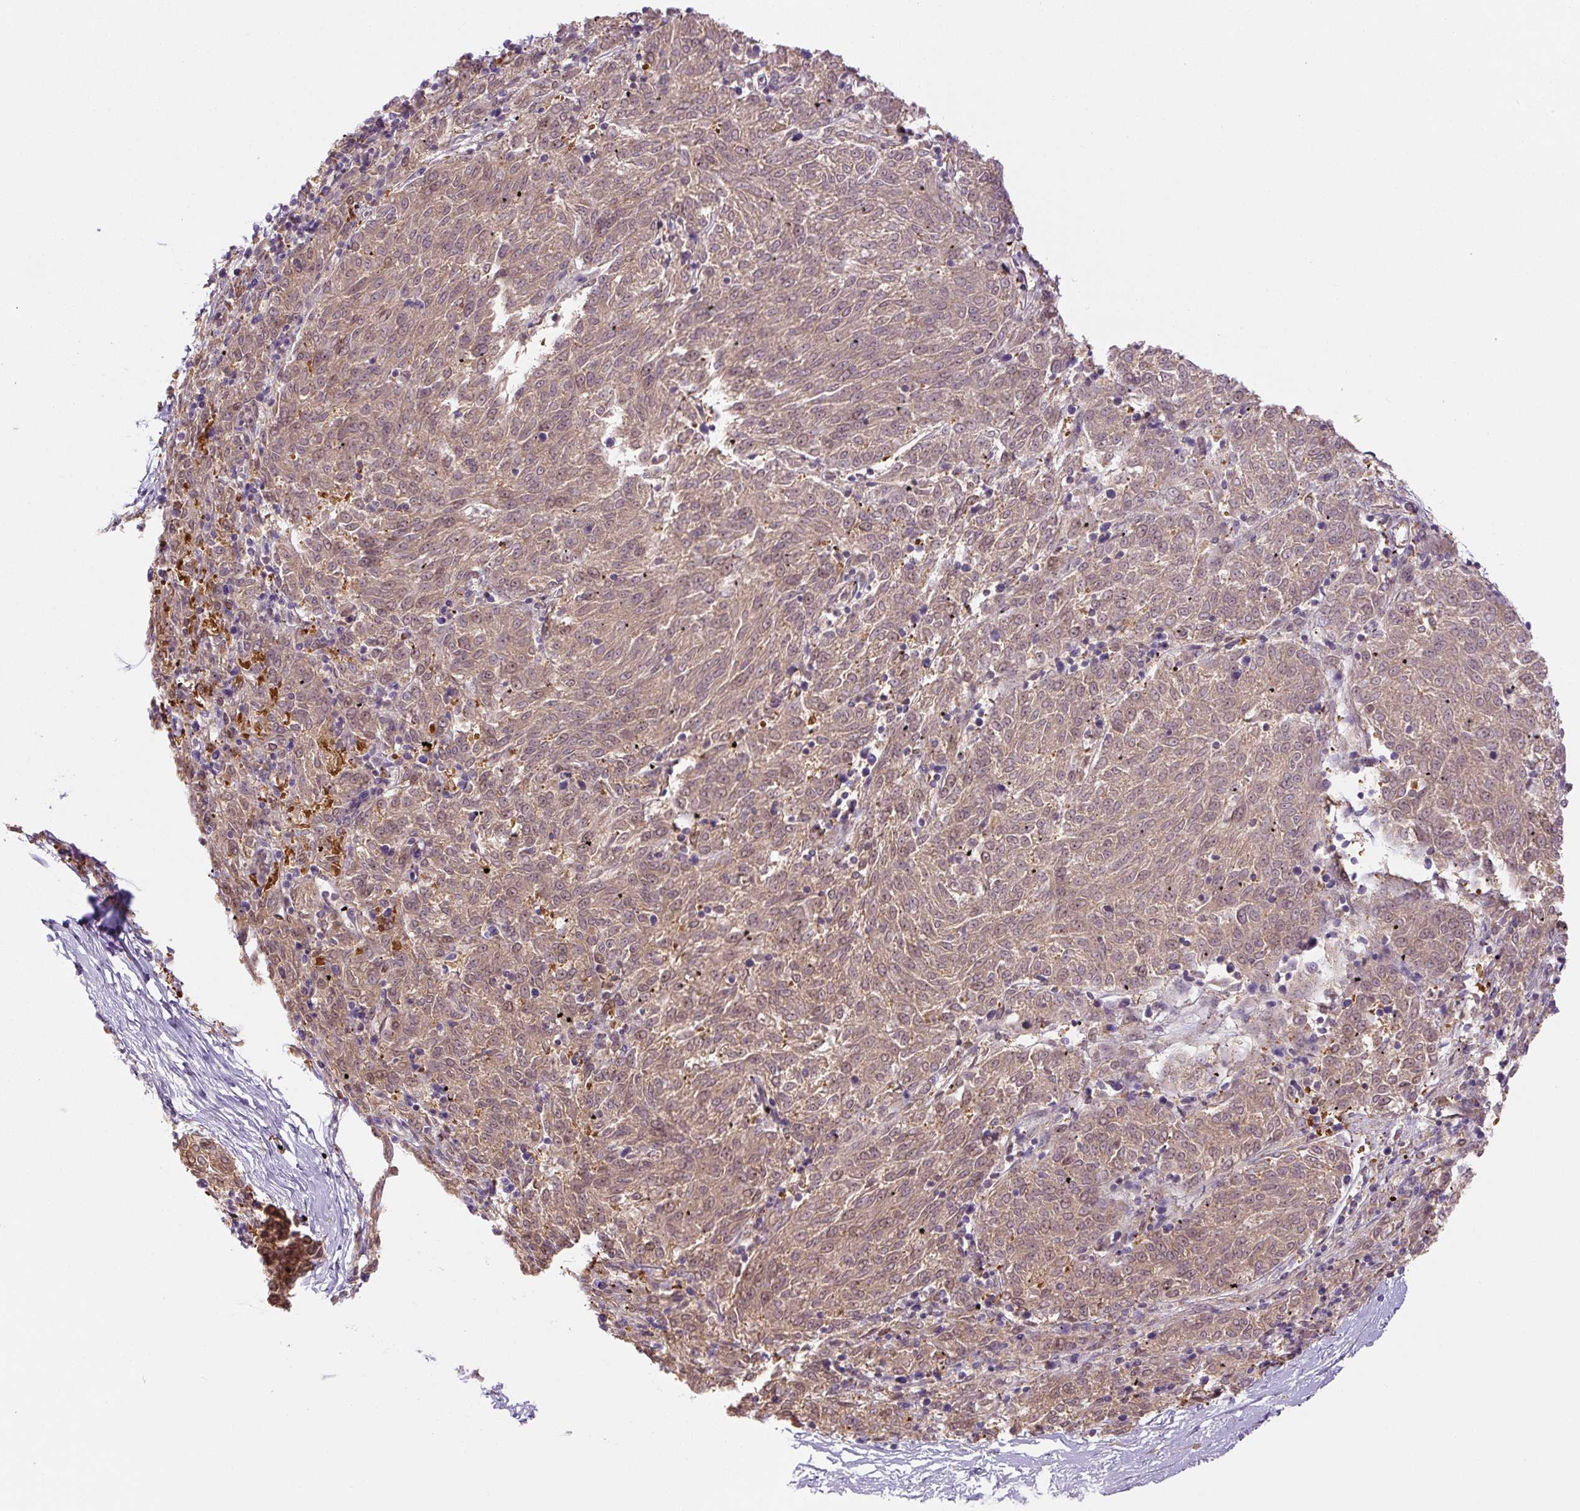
{"staining": {"intensity": "moderate", "quantity": ">75%", "location": "cytoplasmic/membranous,nuclear"}, "tissue": "melanoma", "cell_type": "Tumor cells", "image_type": "cancer", "snomed": [{"axis": "morphology", "description": "Malignant melanoma, NOS"}, {"axis": "topography", "description": "Skin"}], "caption": "Immunohistochemical staining of melanoma reveals medium levels of moderate cytoplasmic/membranous and nuclear staining in approximately >75% of tumor cells. Using DAB (brown) and hematoxylin (blue) stains, captured at high magnification using brightfield microscopy.", "gene": "SPSB2", "patient": {"sex": "female", "age": 72}}